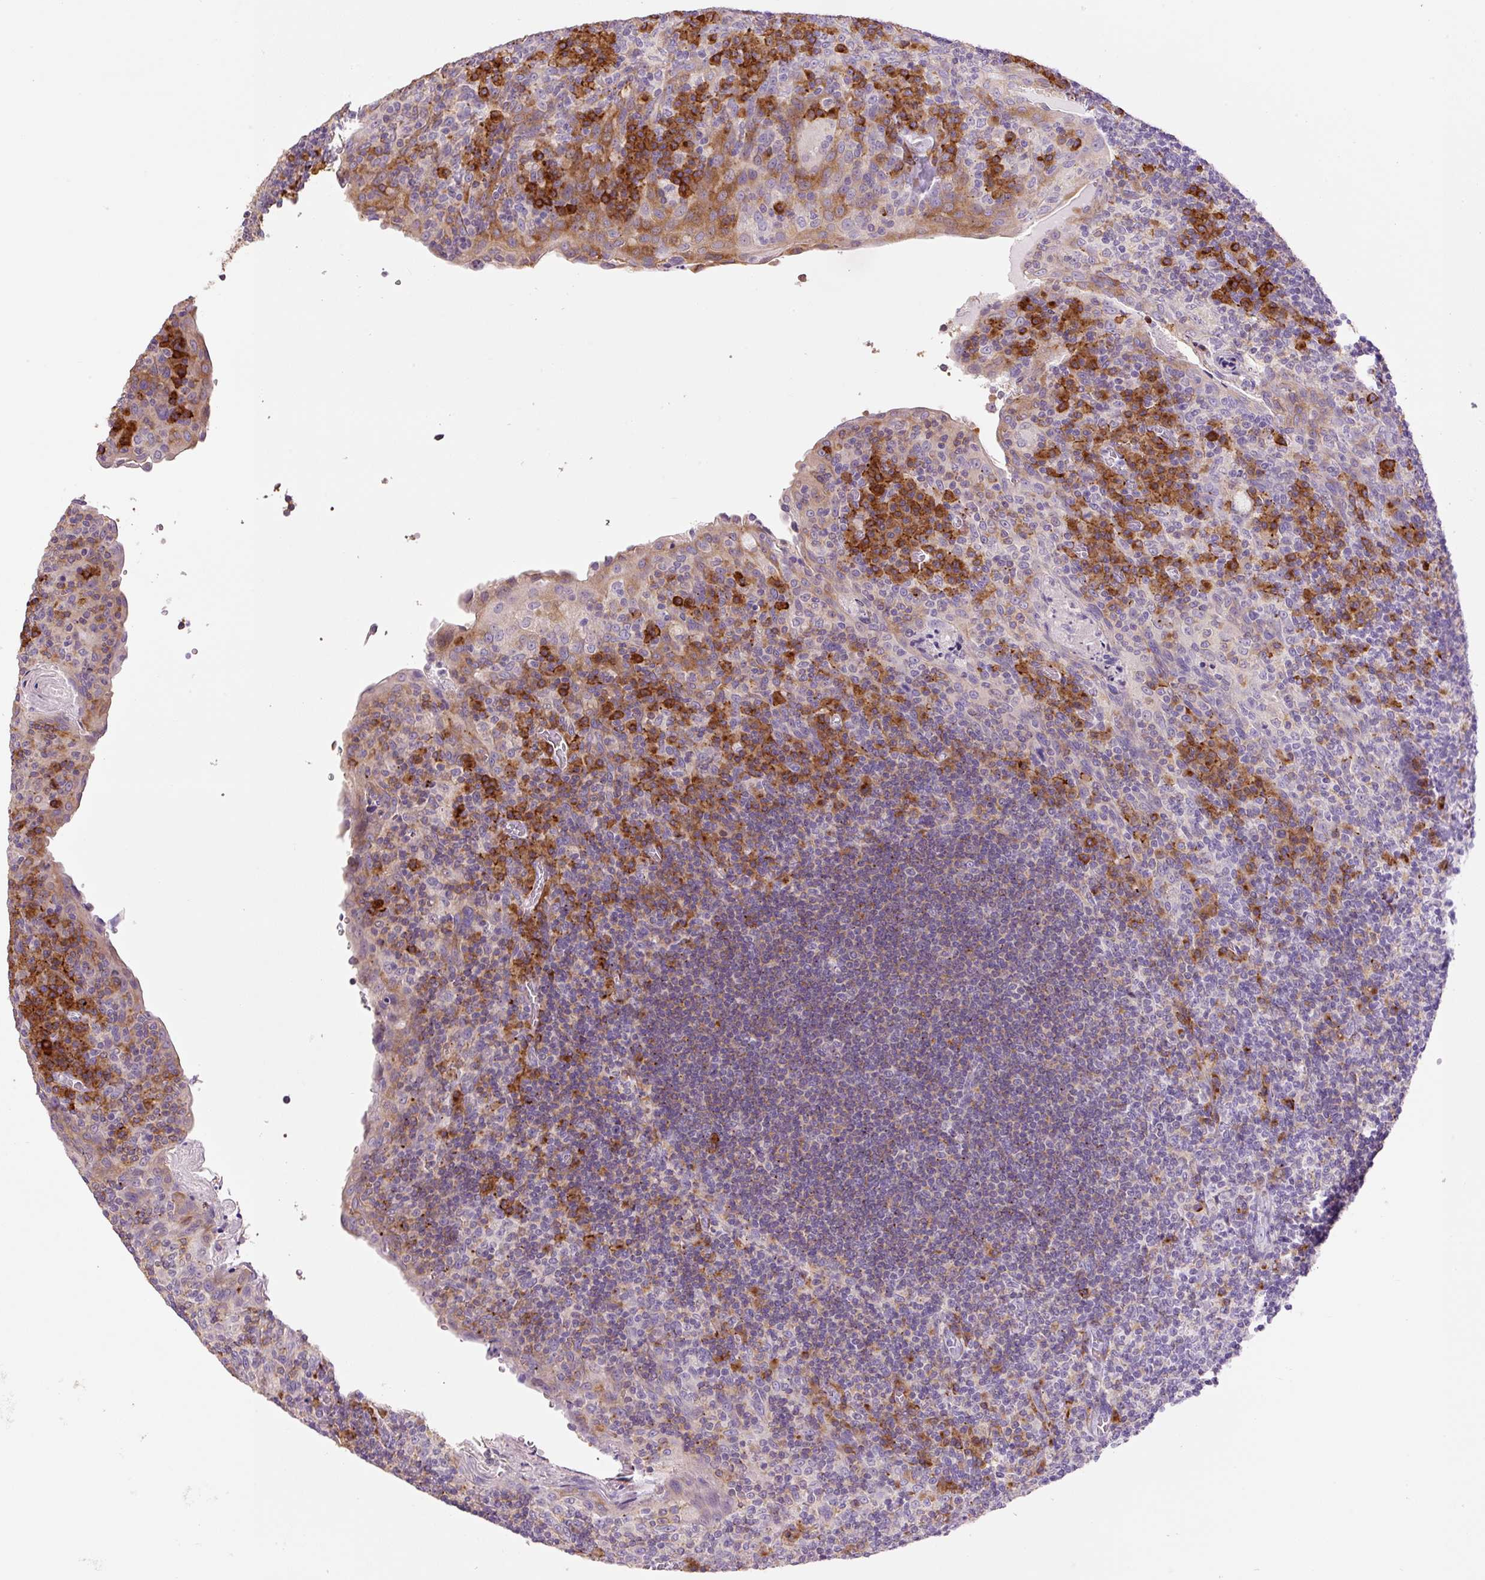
{"staining": {"intensity": "strong", "quantity": "<25%", "location": "cytoplasmic/membranous"}, "tissue": "tonsil", "cell_type": "Germinal center cells", "image_type": "normal", "snomed": [{"axis": "morphology", "description": "Normal tissue, NOS"}, {"axis": "topography", "description": "Tonsil"}], "caption": "Germinal center cells display strong cytoplasmic/membranous staining in about <25% of cells in unremarkable tonsil. The staining was performed using DAB, with brown indicating positive protein expression. Nuclei are stained blue with hematoxylin.", "gene": "HAX1", "patient": {"sex": "male", "age": 17}}